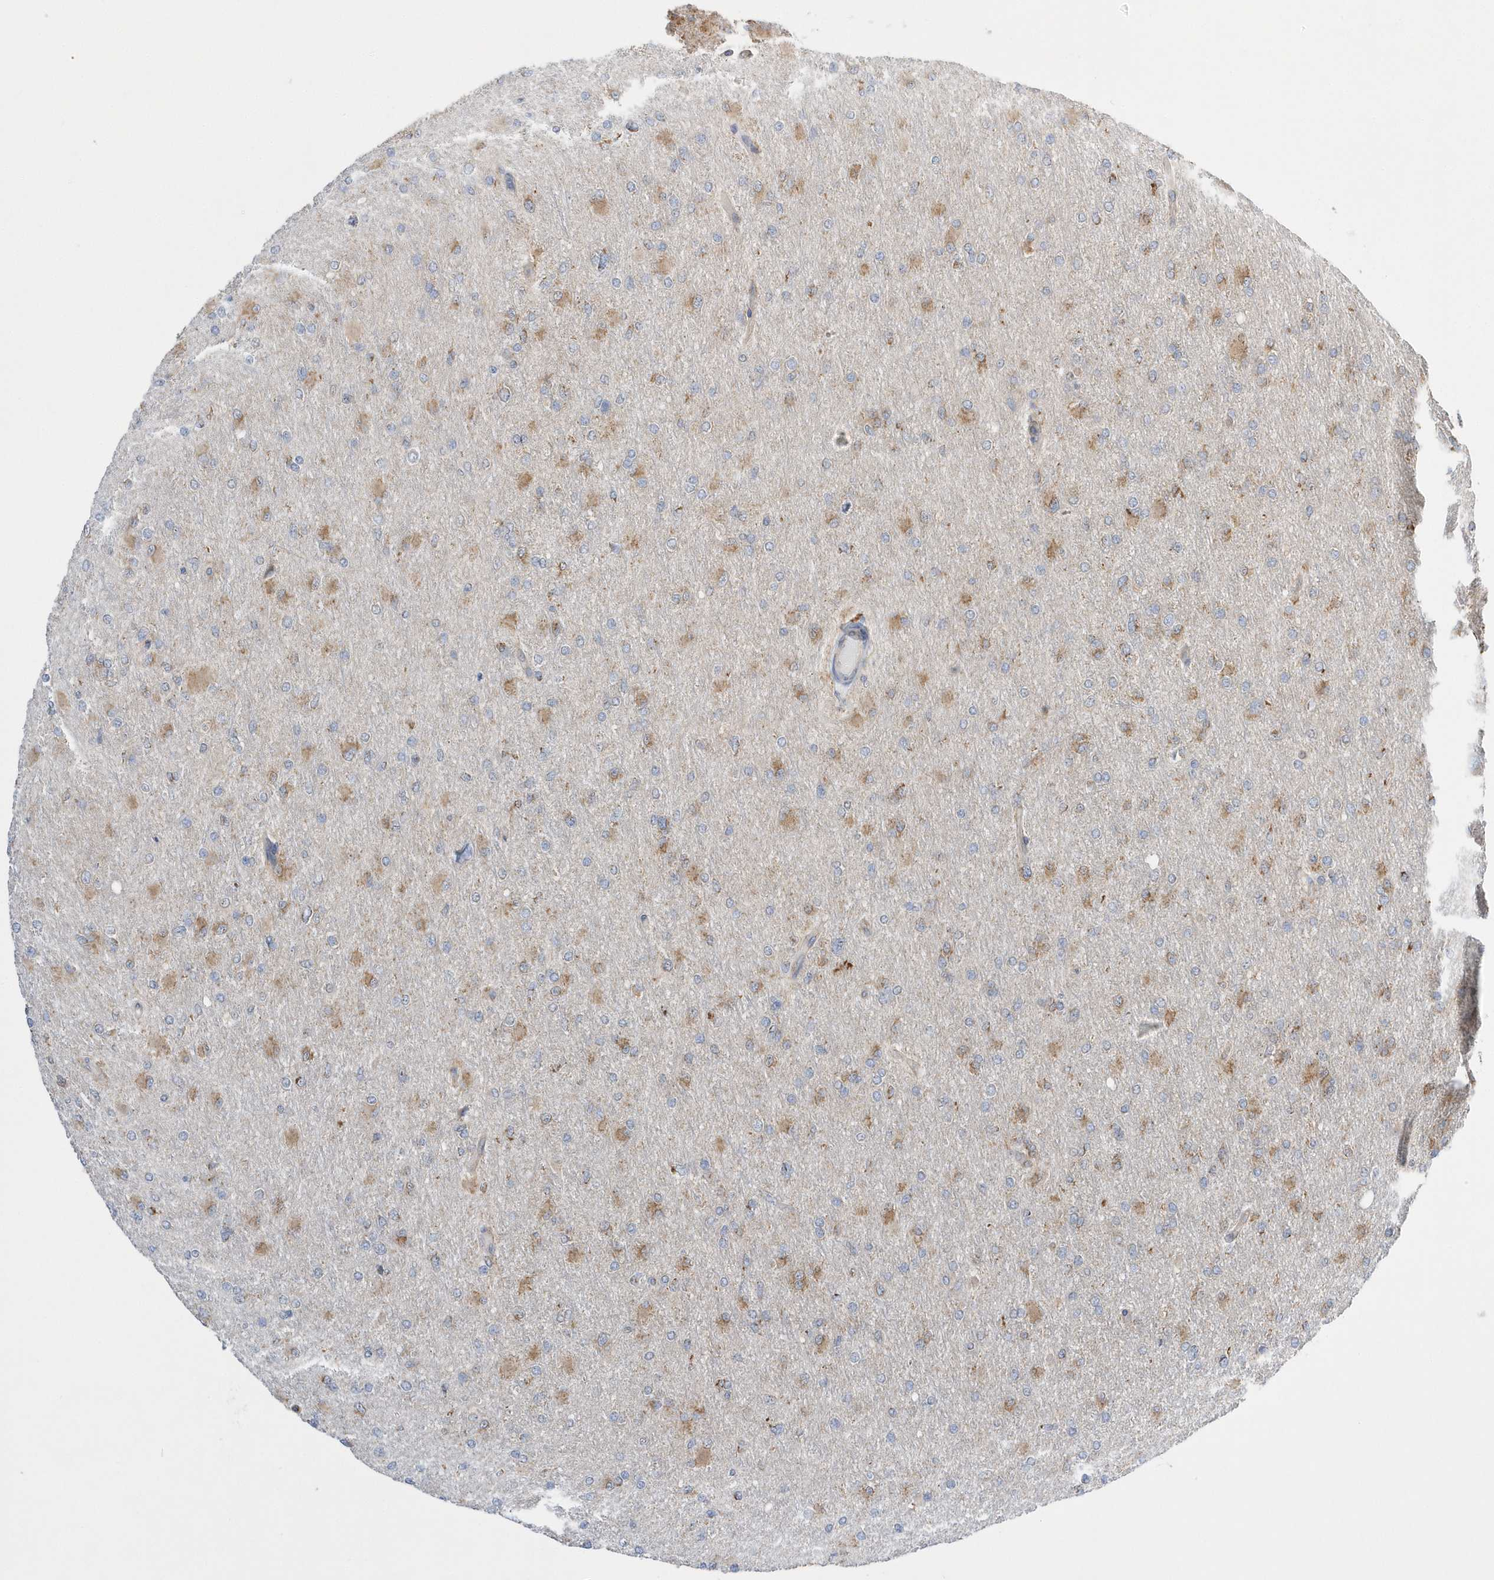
{"staining": {"intensity": "moderate", "quantity": "25%-75%", "location": "cytoplasmic/membranous"}, "tissue": "glioma", "cell_type": "Tumor cells", "image_type": "cancer", "snomed": [{"axis": "morphology", "description": "Glioma, malignant, High grade"}, {"axis": "topography", "description": "Cerebral cortex"}], "caption": "A photomicrograph showing moderate cytoplasmic/membranous staining in approximately 25%-75% of tumor cells in malignant glioma (high-grade), as visualized by brown immunohistochemical staining.", "gene": "SPATA5", "patient": {"sex": "female", "age": 36}}